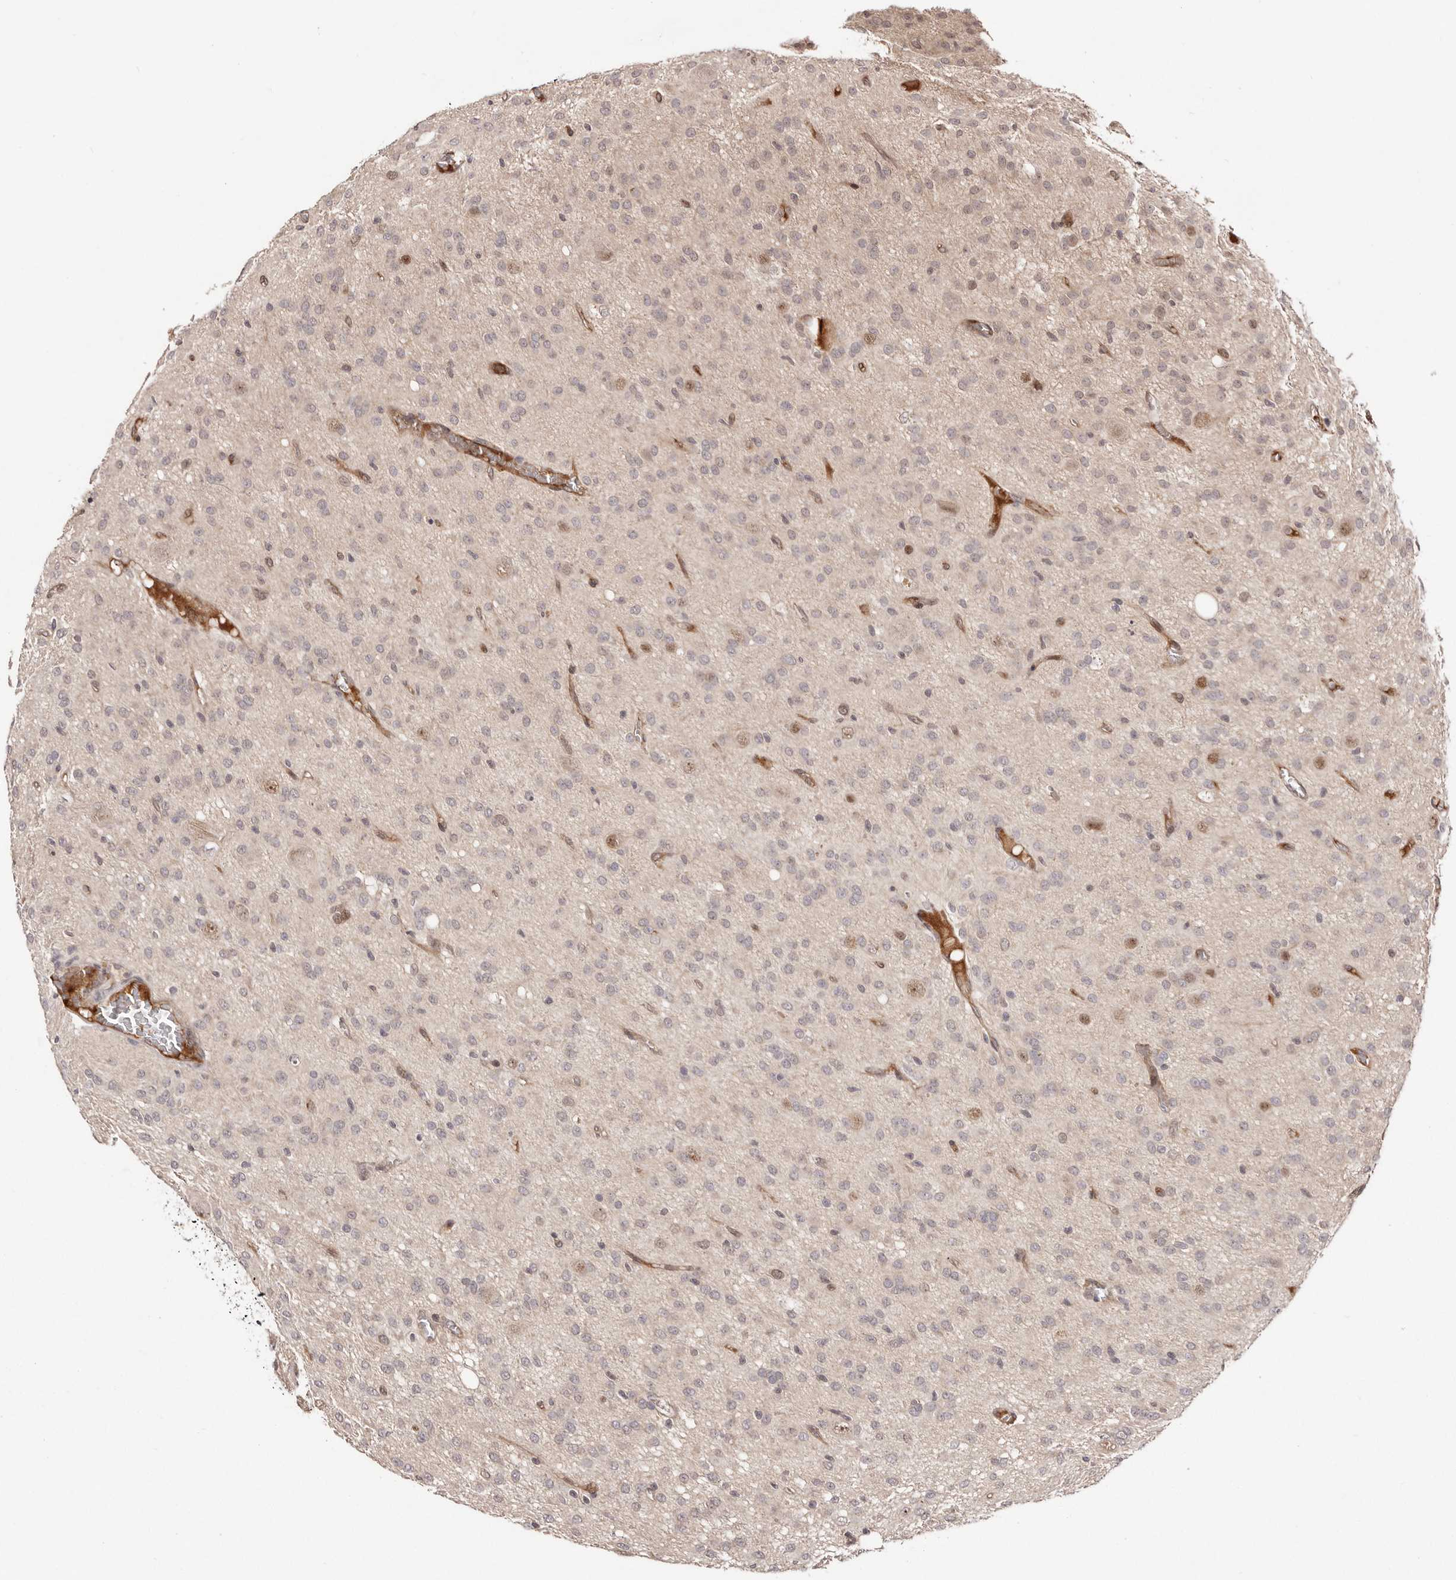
{"staining": {"intensity": "weak", "quantity": "<25%", "location": "nuclear"}, "tissue": "glioma", "cell_type": "Tumor cells", "image_type": "cancer", "snomed": [{"axis": "morphology", "description": "Glioma, malignant, High grade"}, {"axis": "topography", "description": "Brain"}], "caption": "Glioma was stained to show a protein in brown. There is no significant expression in tumor cells.", "gene": "EGR3", "patient": {"sex": "female", "age": 59}}